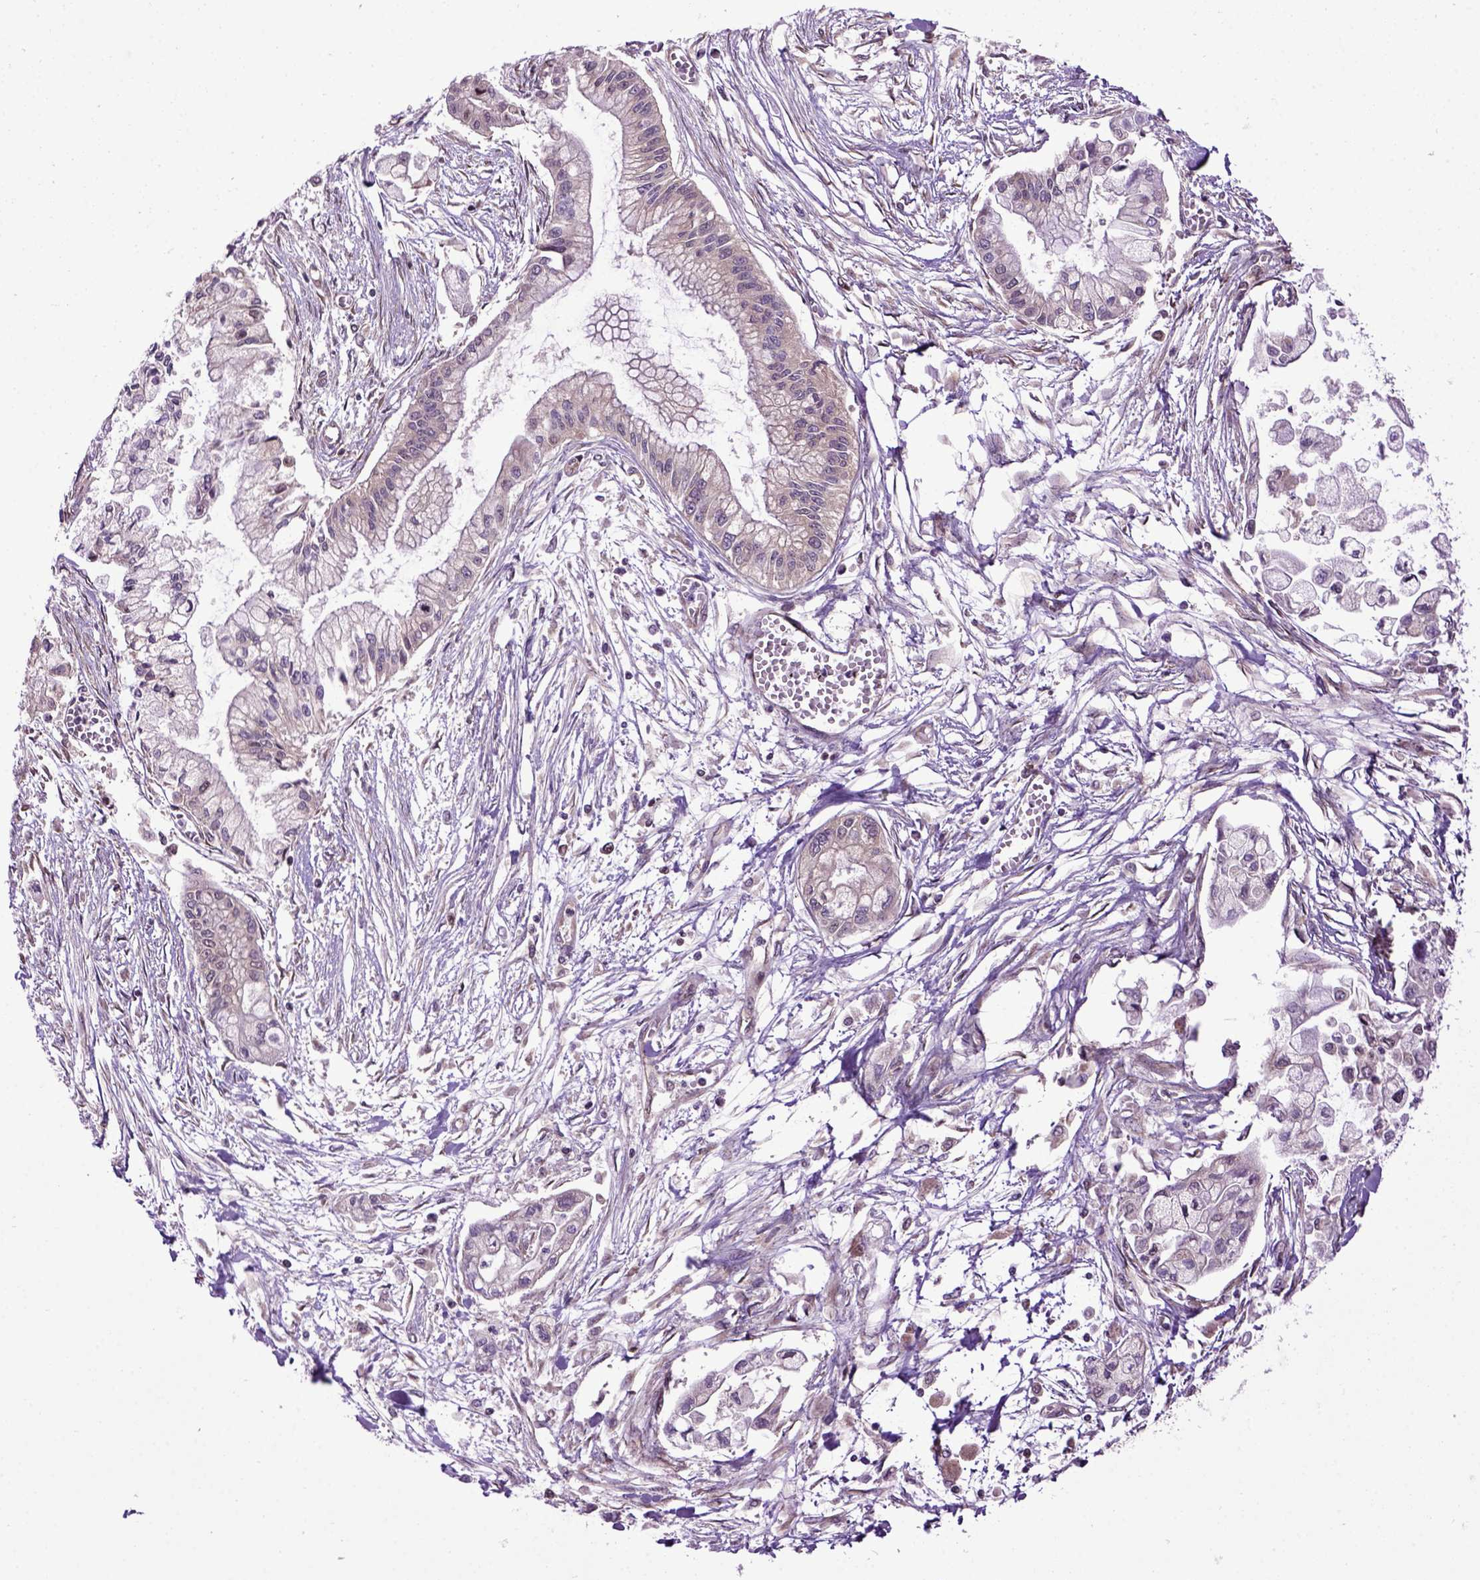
{"staining": {"intensity": "moderate", "quantity": "25%-75%", "location": "cytoplasmic/membranous"}, "tissue": "pancreatic cancer", "cell_type": "Tumor cells", "image_type": "cancer", "snomed": [{"axis": "morphology", "description": "Adenocarcinoma, NOS"}, {"axis": "topography", "description": "Pancreas"}], "caption": "Protein expression analysis of adenocarcinoma (pancreatic) demonstrates moderate cytoplasmic/membranous staining in about 25%-75% of tumor cells.", "gene": "WDR48", "patient": {"sex": "male", "age": 54}}